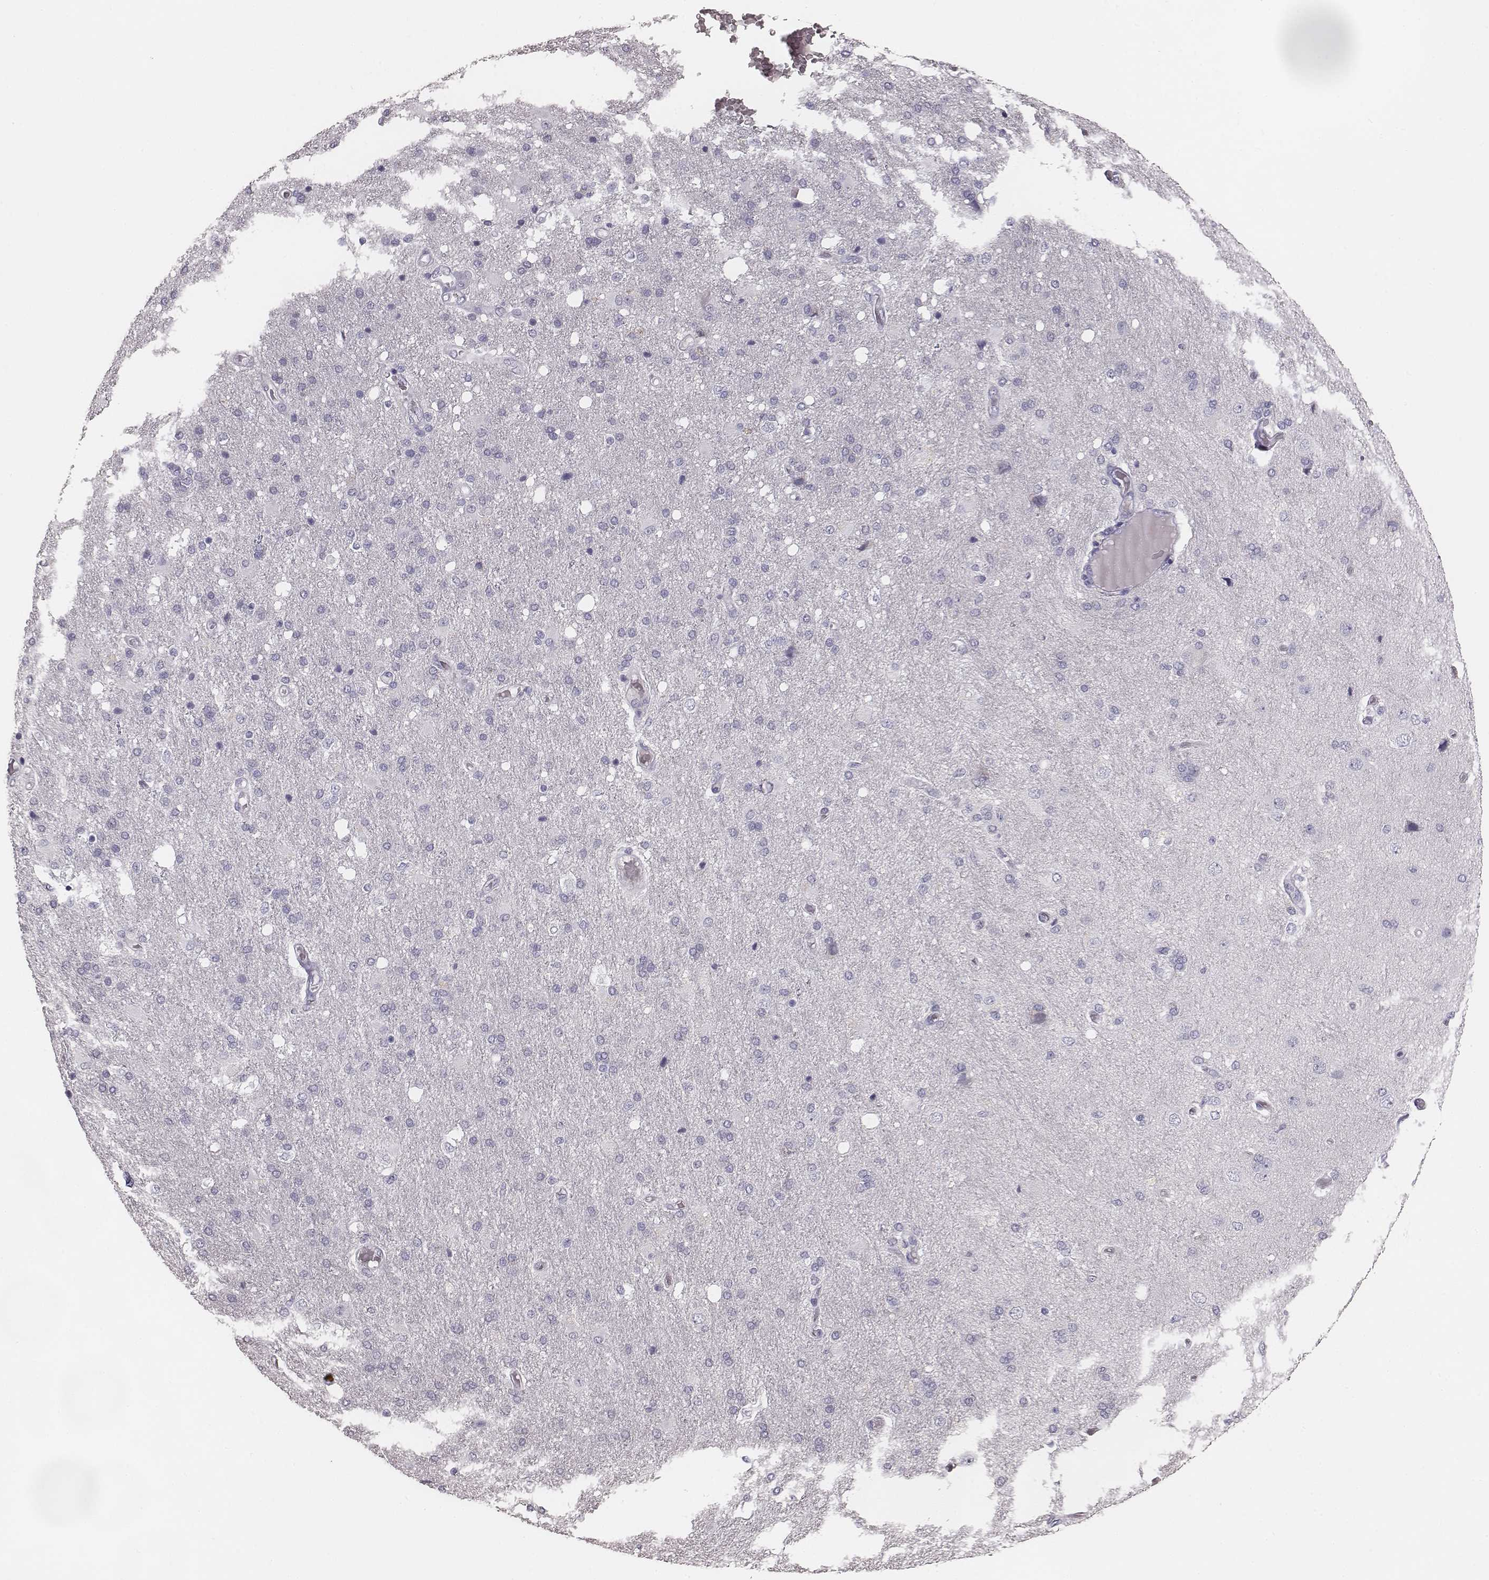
{"staining": {"intensity": "negative", "quantity": "none", "location": "none"}, "tissue": "cerebral cortex", "cell_type": "Endothelial cells", "image_type": "normal", "snomed": [{"axis": "morphology", "description": "Normal tissue, NOS"}, {"axis": "morphology", "description": "Glioma, malignant, High grade"}, {"axis": "topography", "description": "Cerebral cortex"}], "caption": "Endothelial cells are negative for brown protein staining in benign cerebral cortex. (Brightfield microscopy of DAB (3,3'-diaminobenzidine) immunohistochemistry at high magnification).", "gene": "MYH6", "patient": {"sex": "male", "age": 77}}